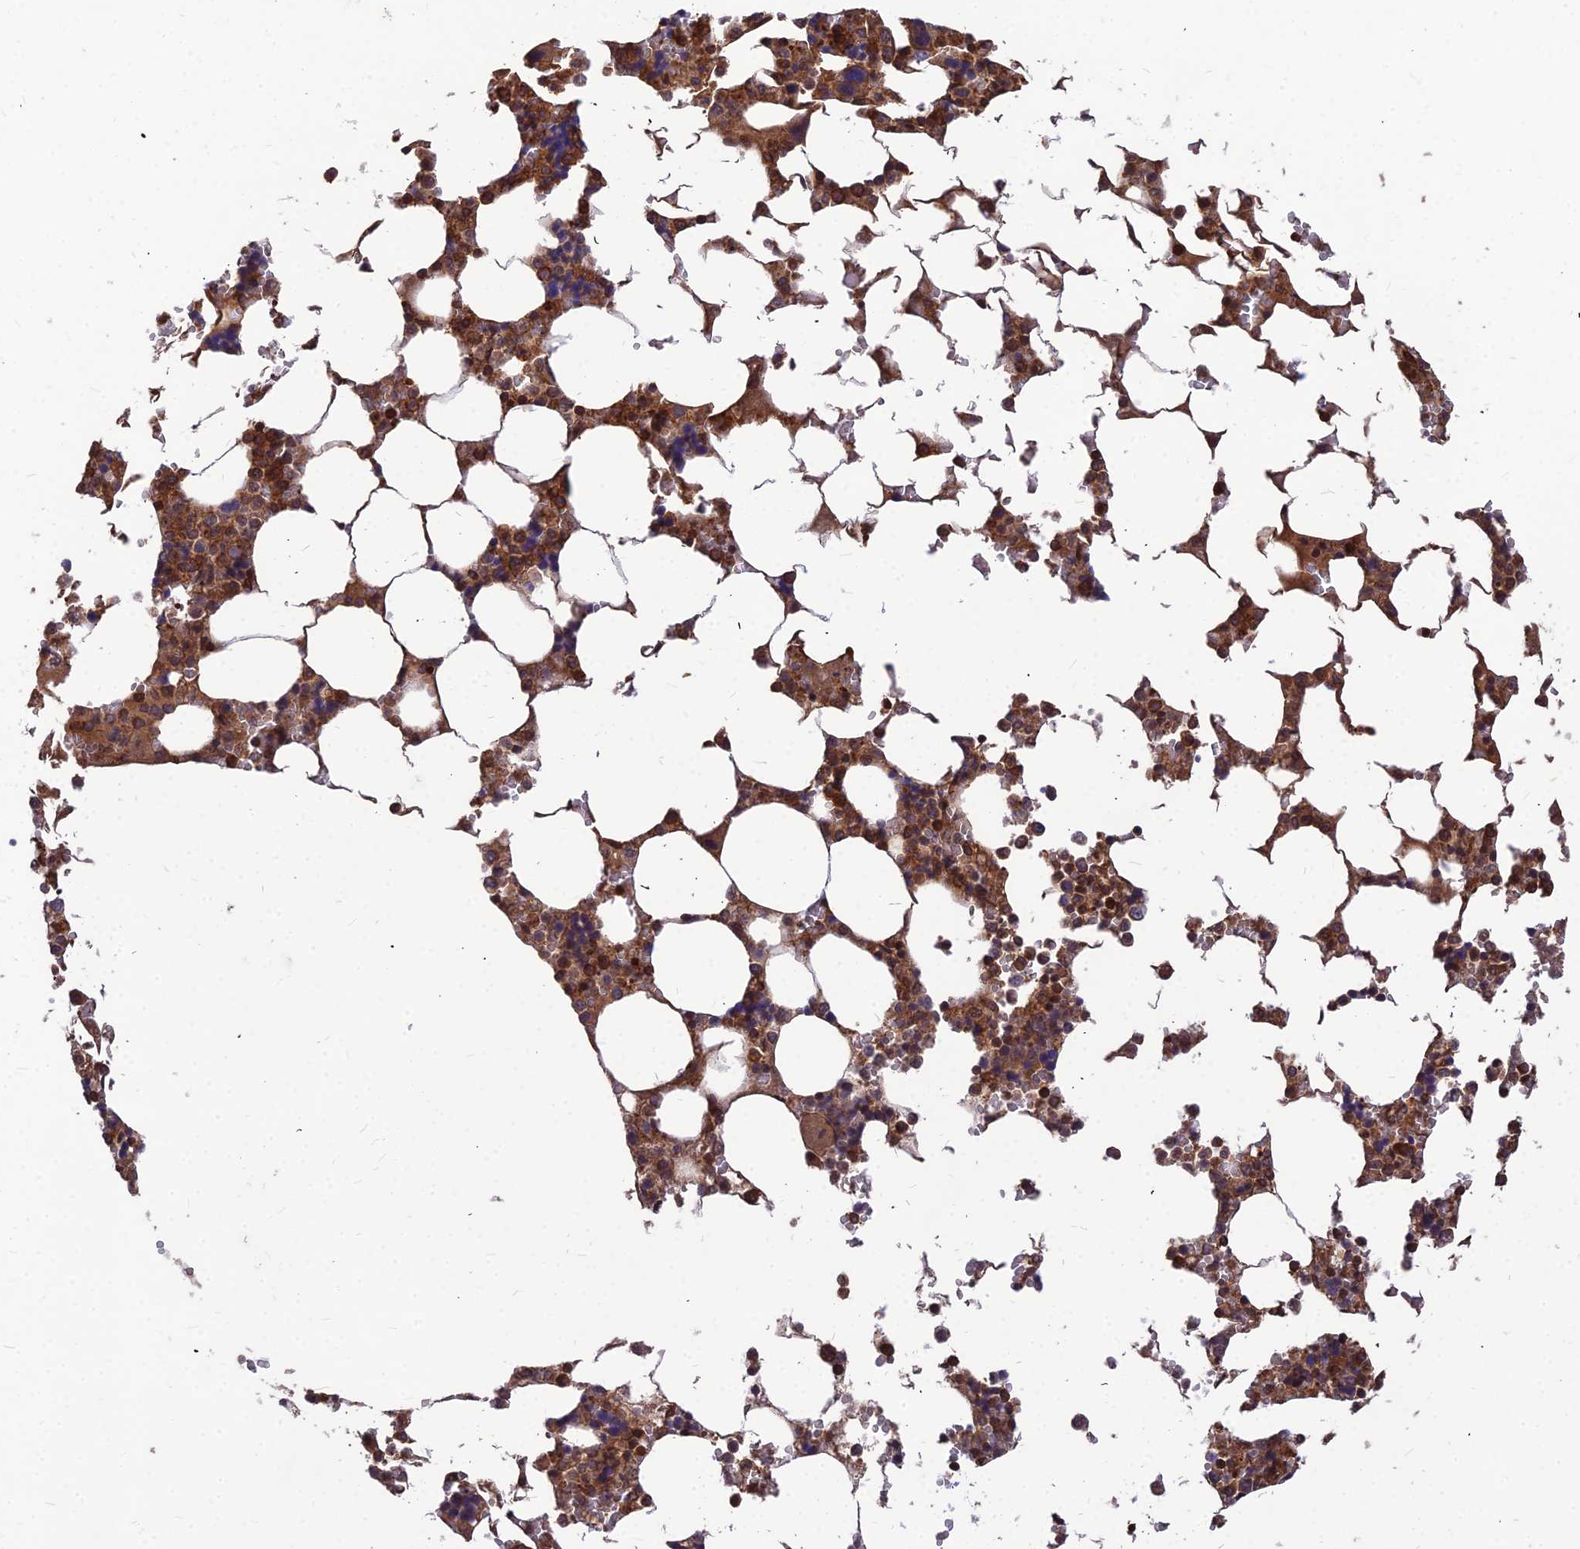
{"staining": {"intensity": "strong", "quantity": "25%-75%", "location": "cytoplasmic/membranous,nuclear"}, "tissue": "bone marrow", "cell_type": "Hematopoietic cells", "image_type": "normal", "snomed": [{"axis": "morphology", "description": "Normal tissue, NOS"}, {"axis": "topography", "description": "Bone marrow"}], "caption": "A histopathology image of bone marrow stained for a protein reveals strong cytoplasmic/membranous,nuclear brown staining in hematopoietic cells. (IHC, brightfield microscopy, high magnification).", "gene": "ZNF467", "patient": {"sex": "male", "age": 64}}